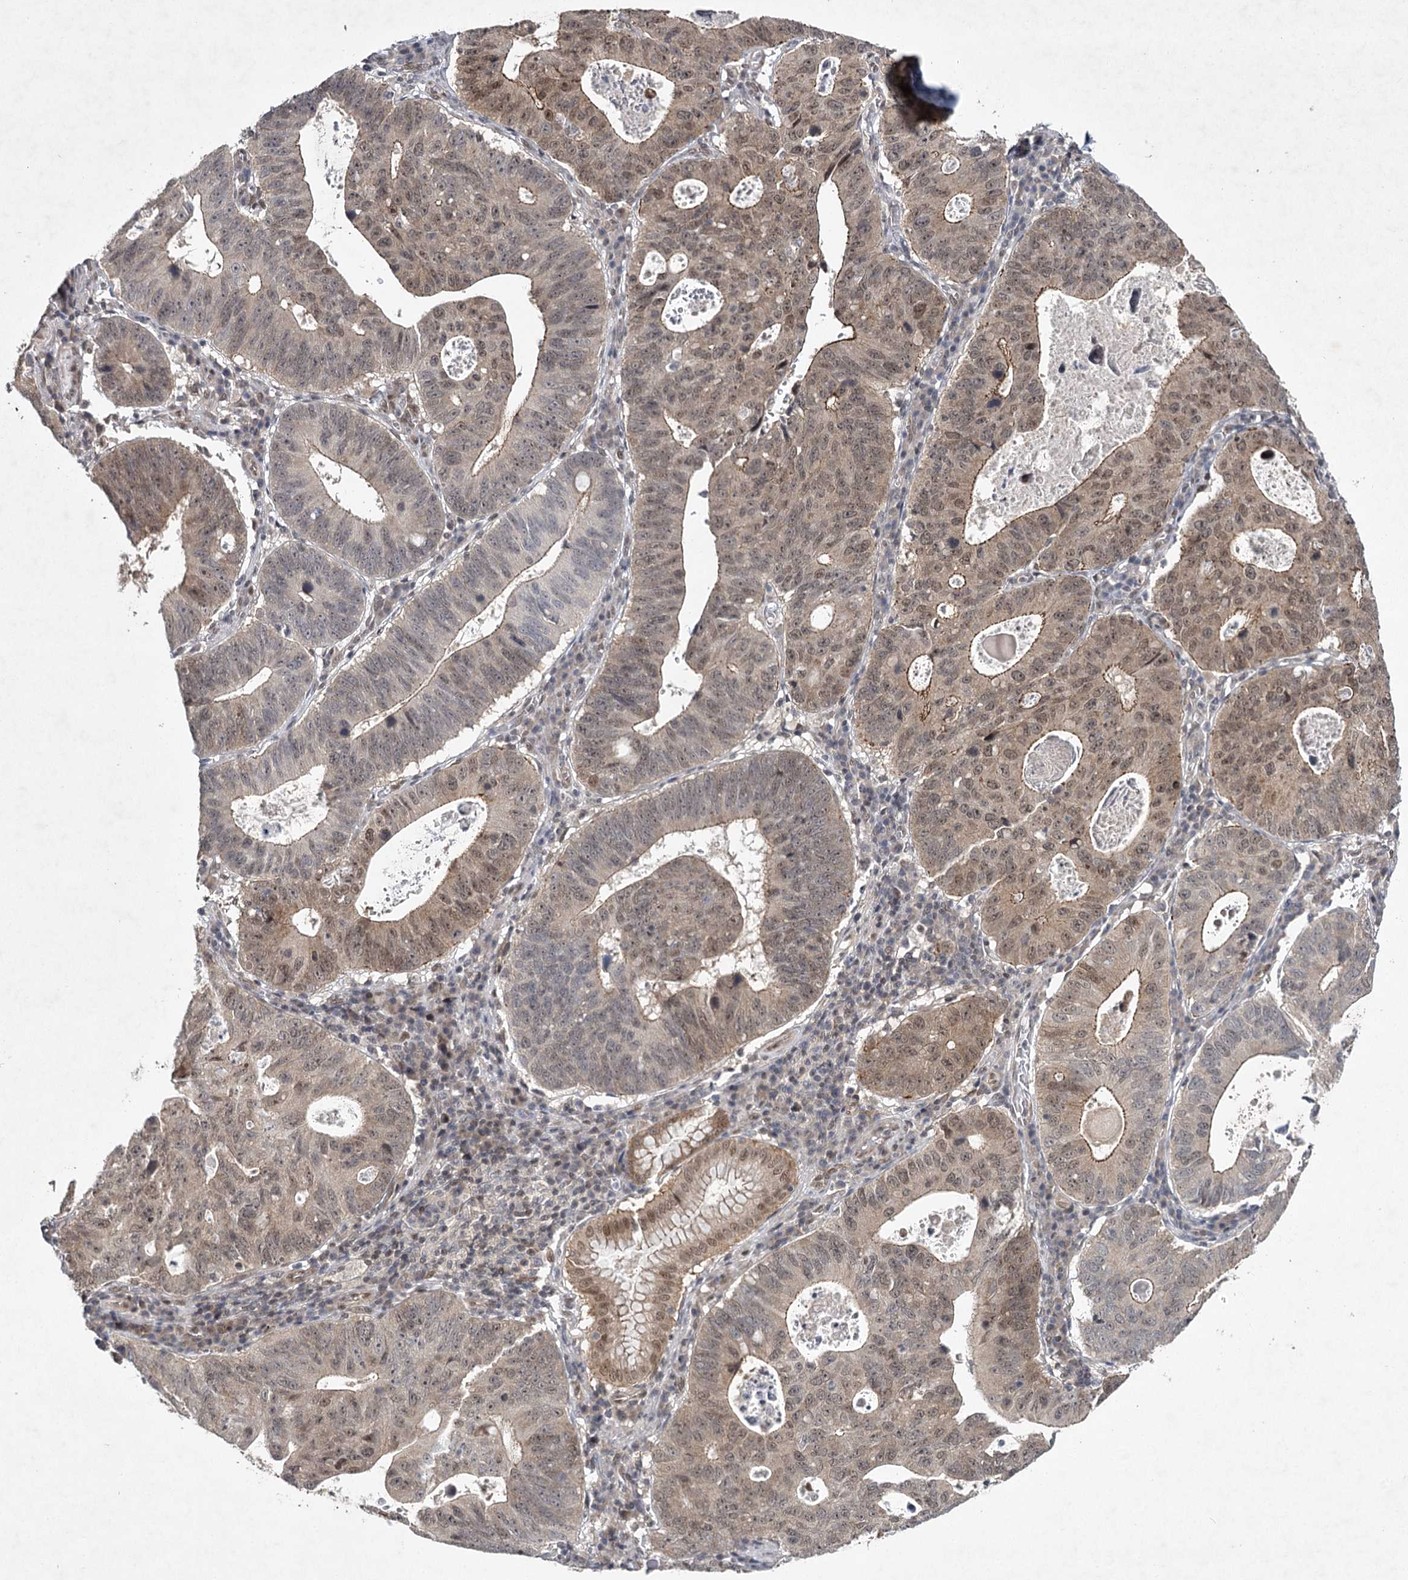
{"staining": {"intensity": "moderate", "quantity": "25%-75%", "location": "cytoplasmic/membranous,nuclear"}, "tissue": "stomach cancer", "cell_type": "Tumor cells", "image_type": "cancer", "snomed": [{"axis": "morphology", "description": "Adenocarcinoma, NOS"}, {"axis": "topography", "description": "Stomach"}], "caption": "The micrograph shows immunohistochemical staining of stomach adenocarcinoma. There is moderate cytoplasmic/membranous and nuclear expression is seen in approximately 25%-75% of tumor cells. (Brightfield microscopy of DAB IHC at high magnification).", "gene": "DCUN1D4", "patient": {"sex": "male", "age": 59}}